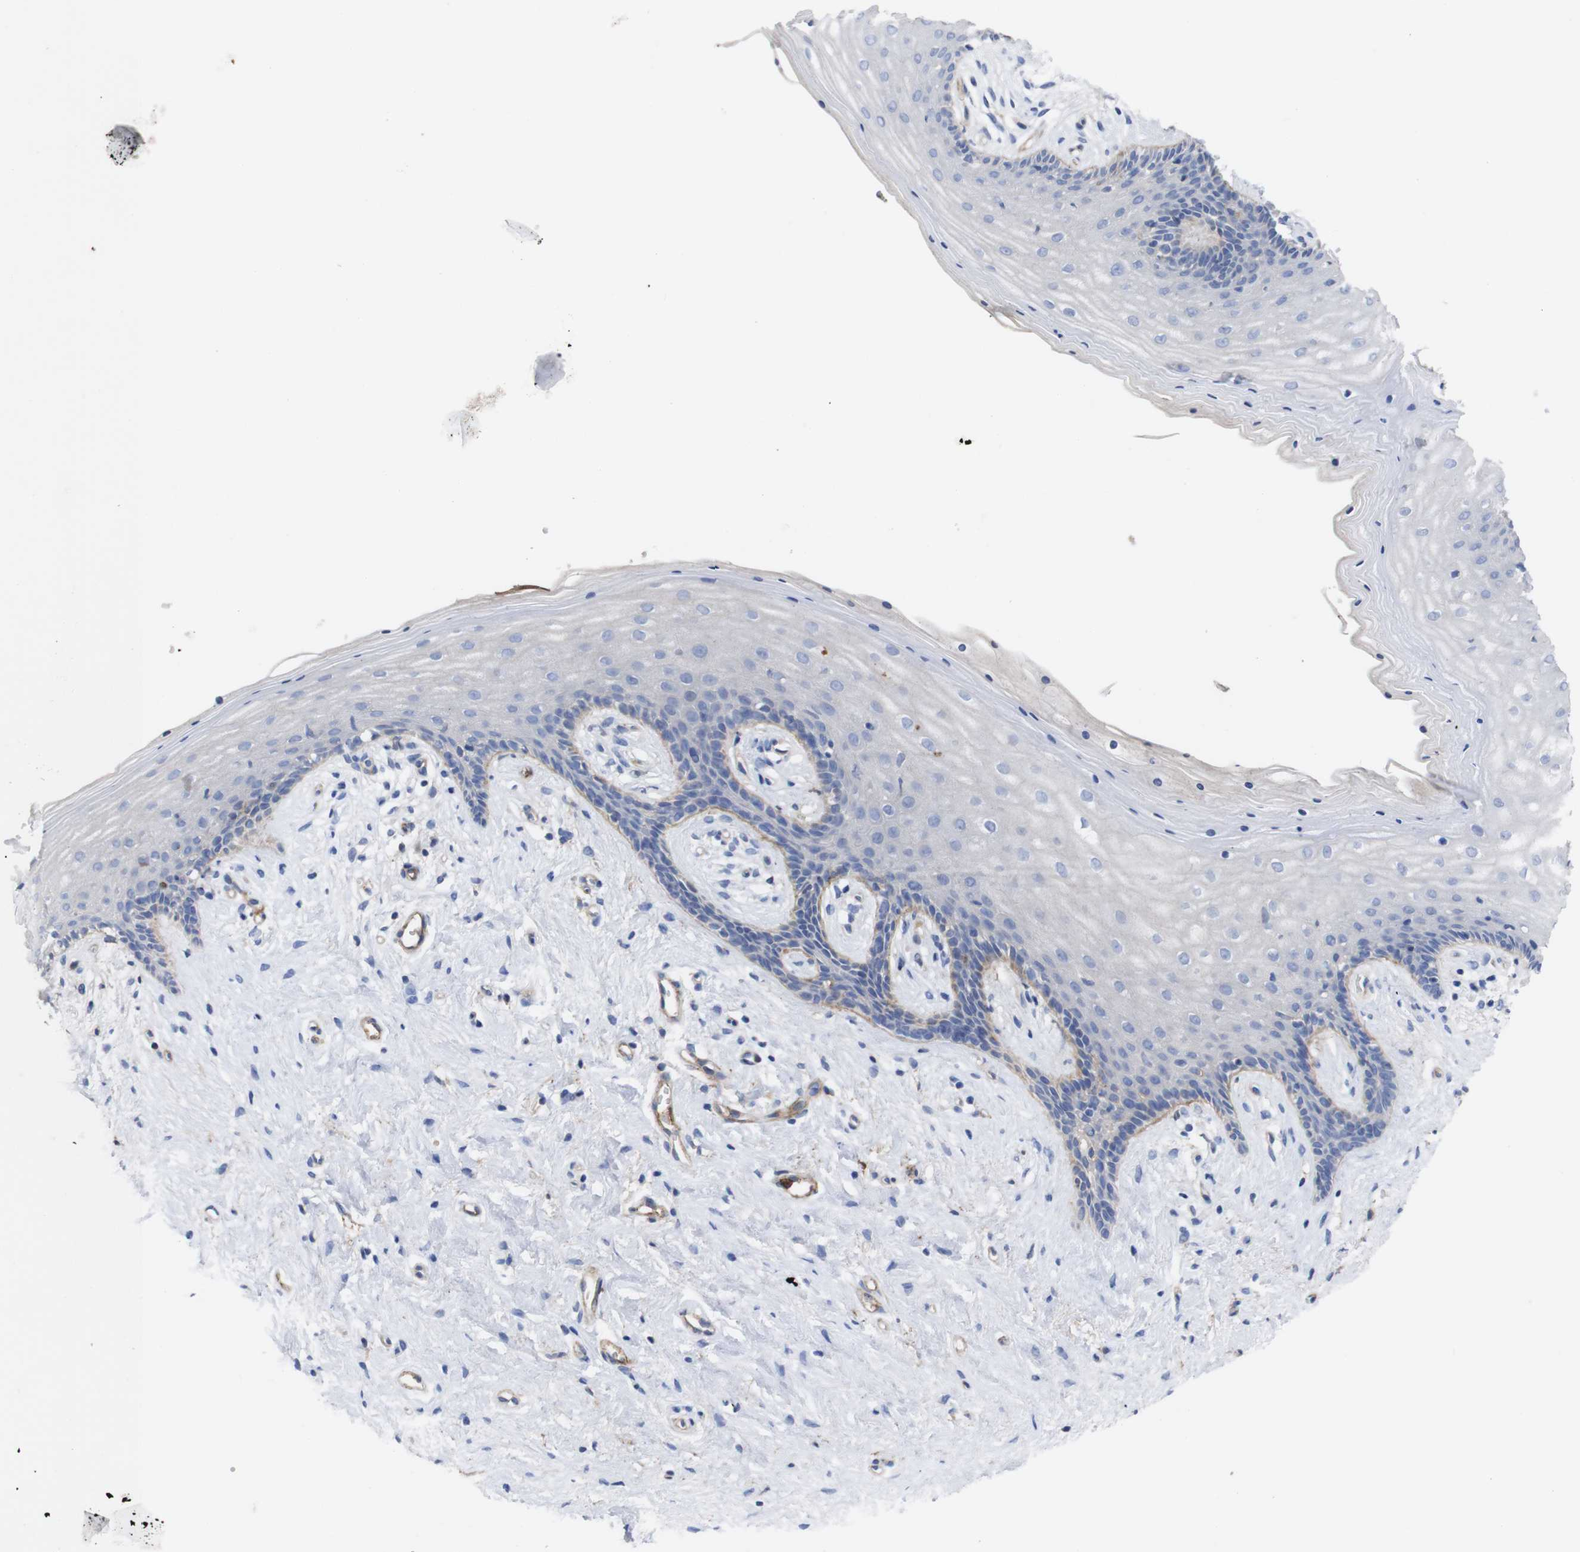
{"staining": {"intensity": "negative", "quantity": "none", "location": "none"}, "tissue": "vagina", "cell_type": "Squamous epithelial cells", "image_type": "normal", "snomed": [{"axis": "morphology", "description": "Normal tissue, NOS"}, {"axis": "topography", "description": "Vagina"}], "caption": "High power microscopy histopathology image of an IHC histopathology image of normal vagina, revealing no significant expression in squamous epithelial cells. (Brightfield microscopy of DAB (3,3'-diaminobenzidine) immunohistochemistry at high magnification).", "gene": "C5AR1", "patient": {"sex": "female", "age": 44}}